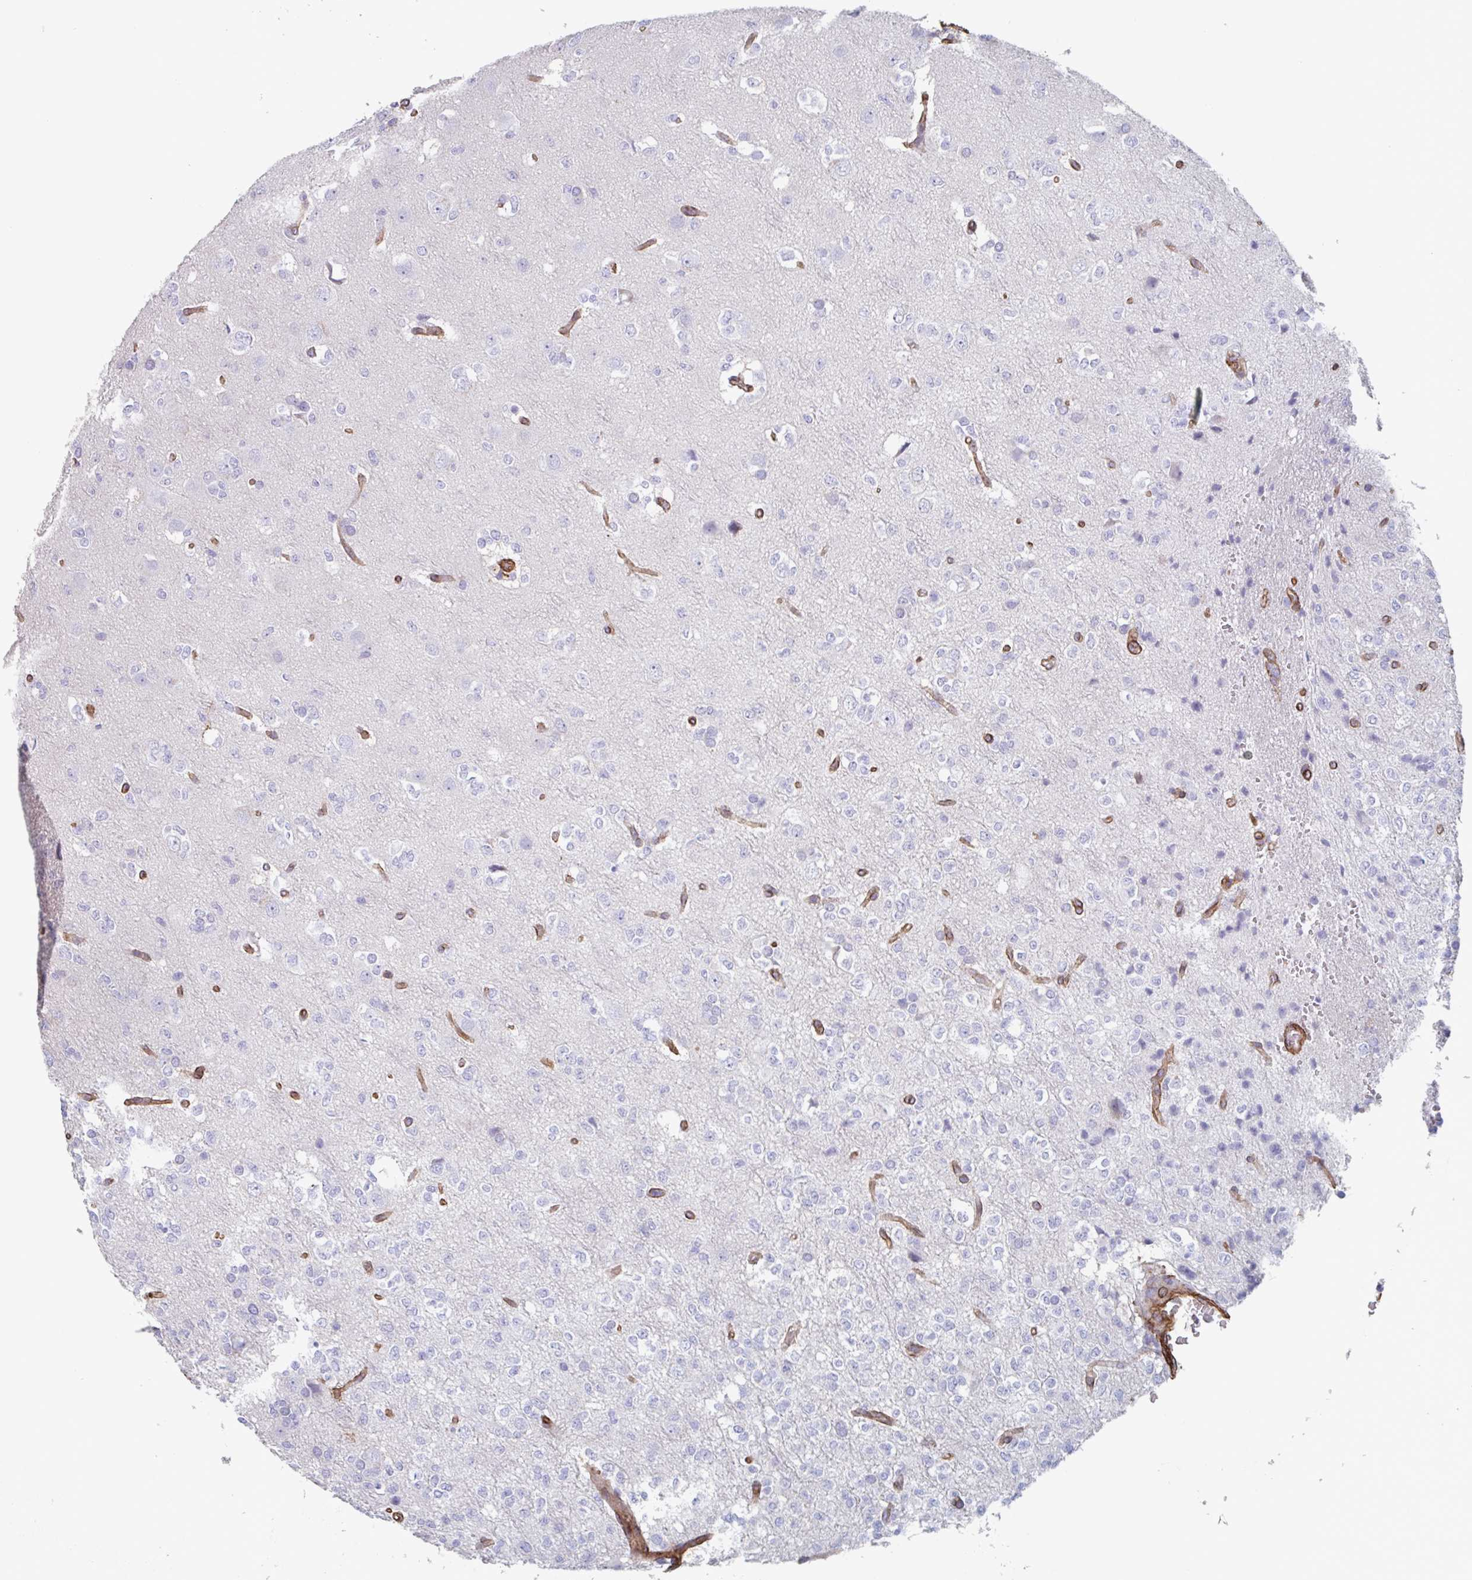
{"staining": {"intensity": "negative", "quantity": "none", "location": "none"}, "tissue": "glioma", "cell_type": "Tumor cells", "image_type": "cancer", "snomed": [{"axis": "morphology", "description": "Glioma, malignant, Low grade"}, {"axis": "topography", "description": "Brain"}], "caption": "Low-grade glioma (malignant) was stained to show a protein in brown. There is no significant staining in tumor cells.", "gene": "CITED4", "patient": {"sex": "female", "age": 33}}